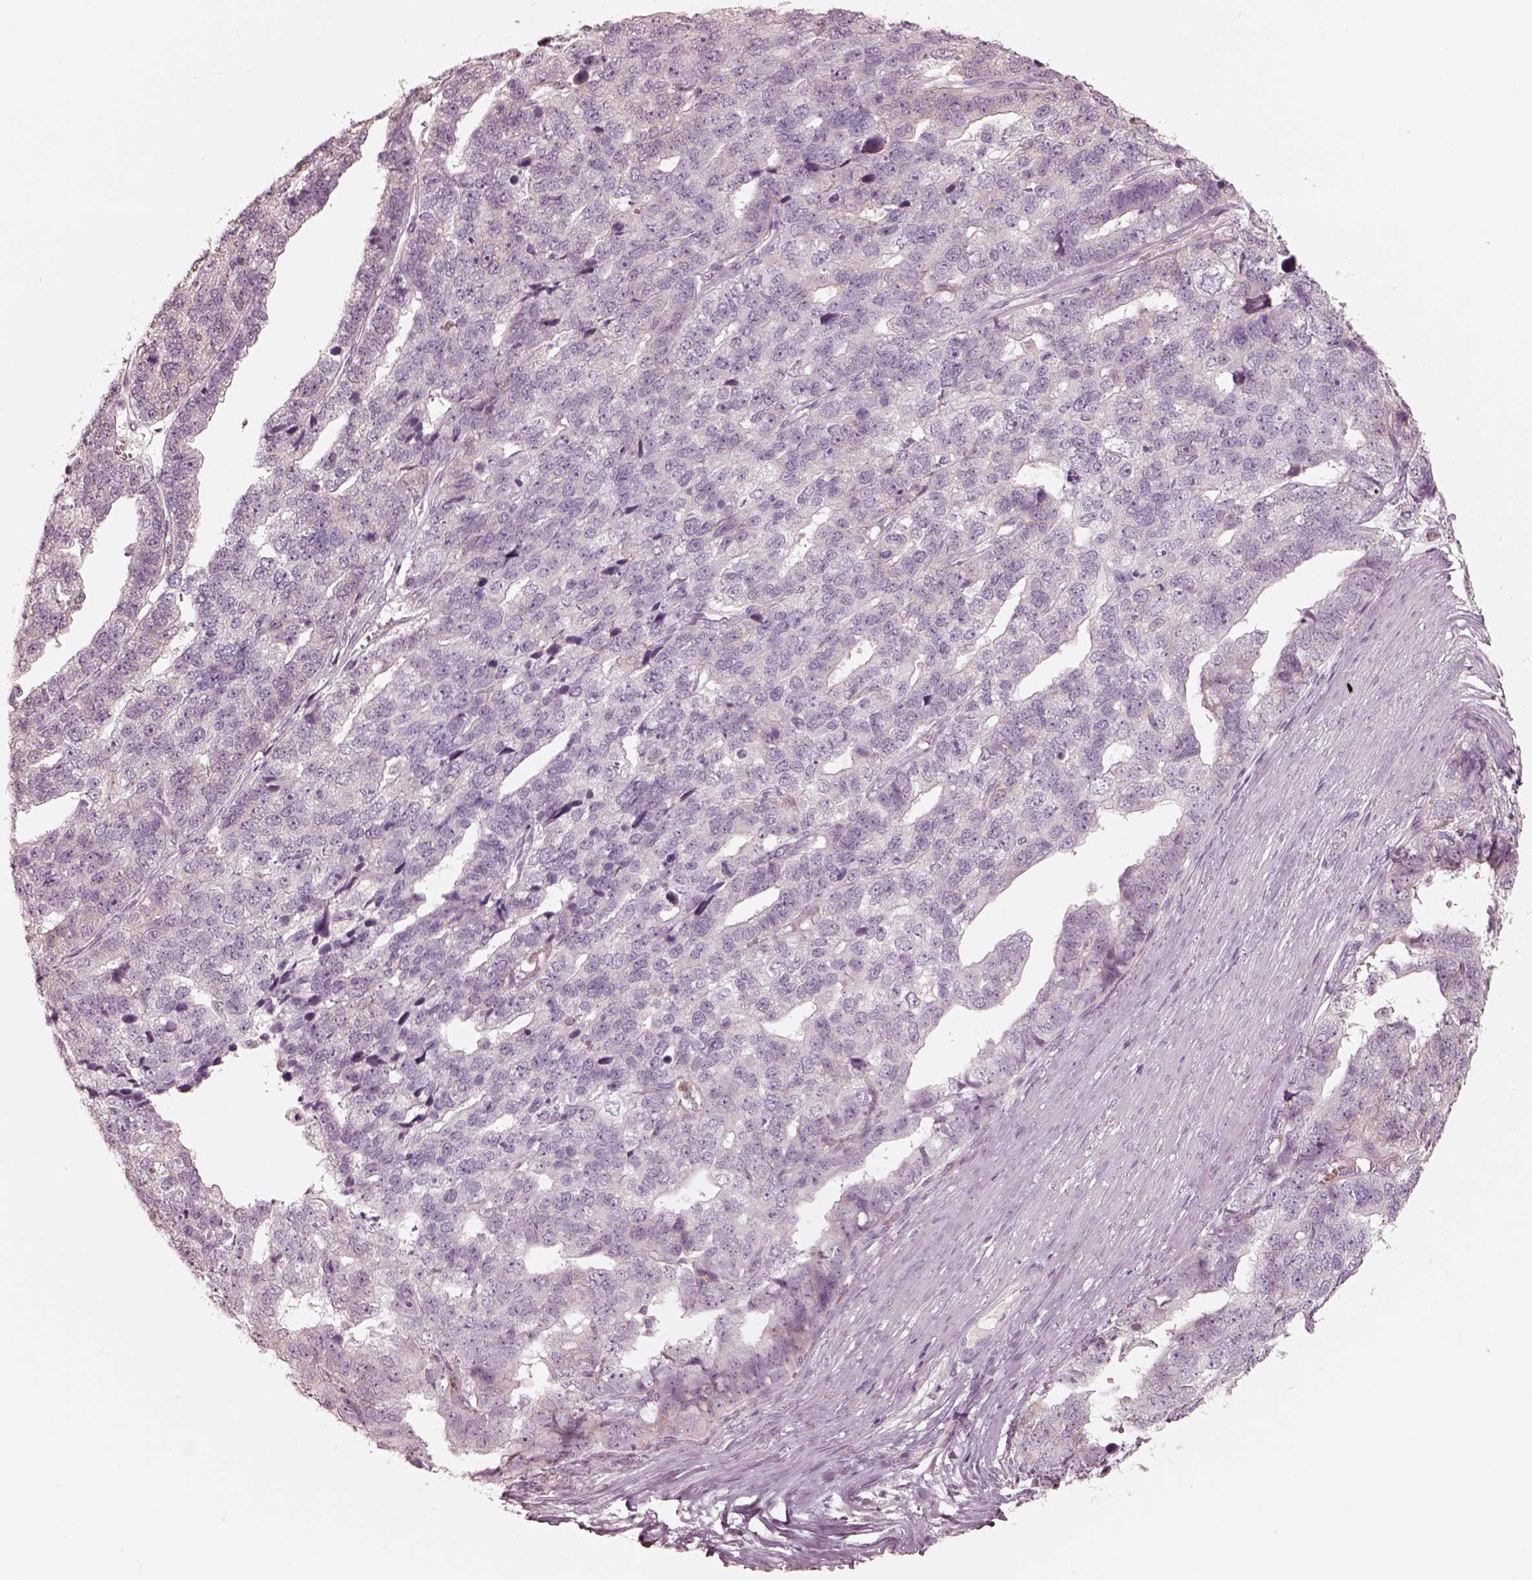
{"staining": {"intensity": "negative", "quantity": "none", "location": "none"}, "tissue": "stomach cancer", "cell_type": "Tumor cells", "image_type": "cancer", "snomed": [{"axis": "morphology", "description": "Adenocarcinoma, NOS"}, {"axis": "topography", "description": "Stomach"}], "caption": "Tumor cells are negative for protein expression in human stomach adenocarcinoma.", "gene": "GPRIN1", "patient": {"sex": "male", "age": 69}}